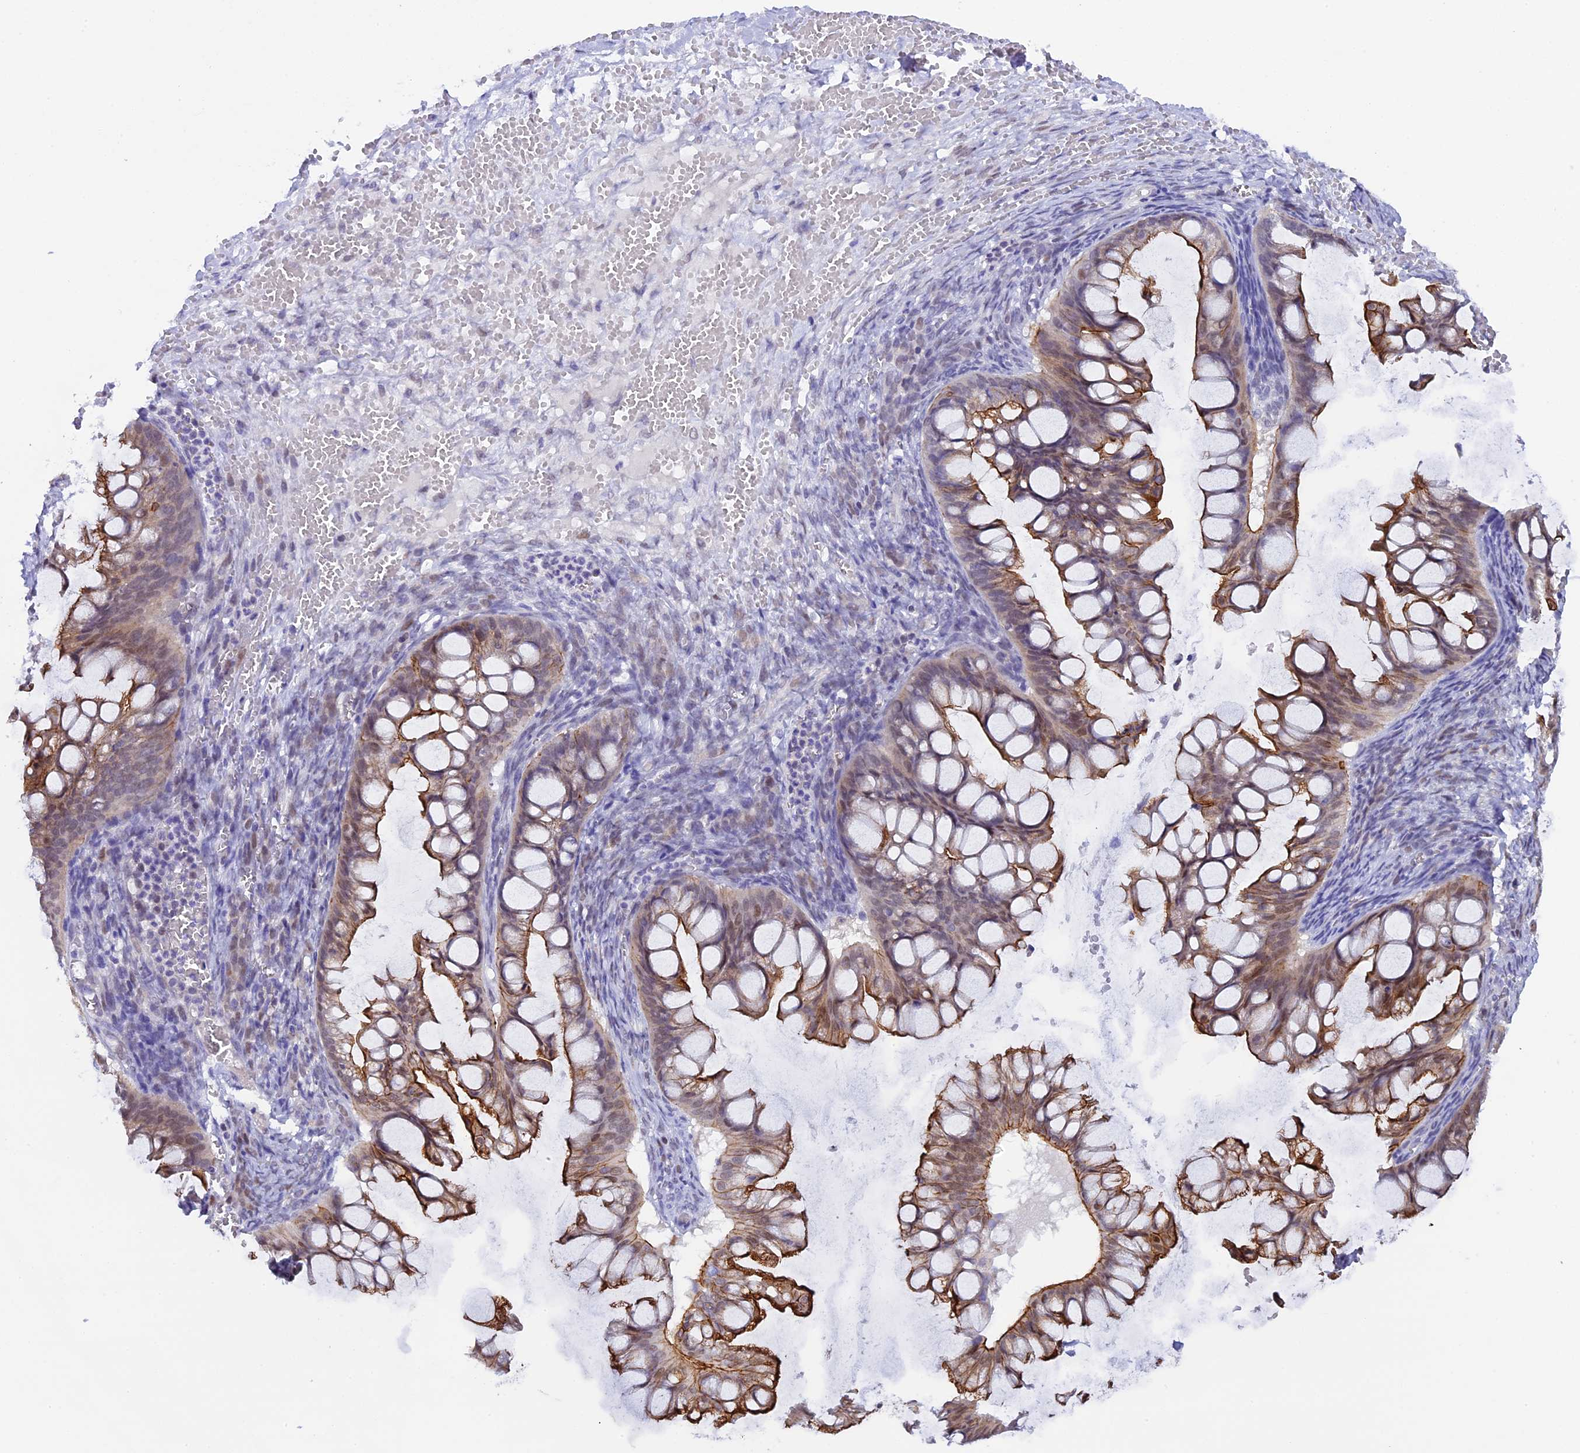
{"staining": {"intensity": "moderate", "quantity": ">75%", "location": "cytoplasmic/membranous"}, "tissue": "ovarian cancer", "cell_type": "Tumor cells", "image_type": "cancer", "snomed": [{"axis": "morphology", "description": "Cystadenocarcinoma, mucinous, NOS"}, {"axis": "topography", "description": "Ovary"}], "caption": "The micrograph exhibits staining of ovarian cancer (mucinous cystadenocarcinoma), revealing moderate cytoplasmic/membranous protein expression (brown color) within tumor cells.", "gene": "OSGEP", "patient": {"sex": "female", "age": 73}}